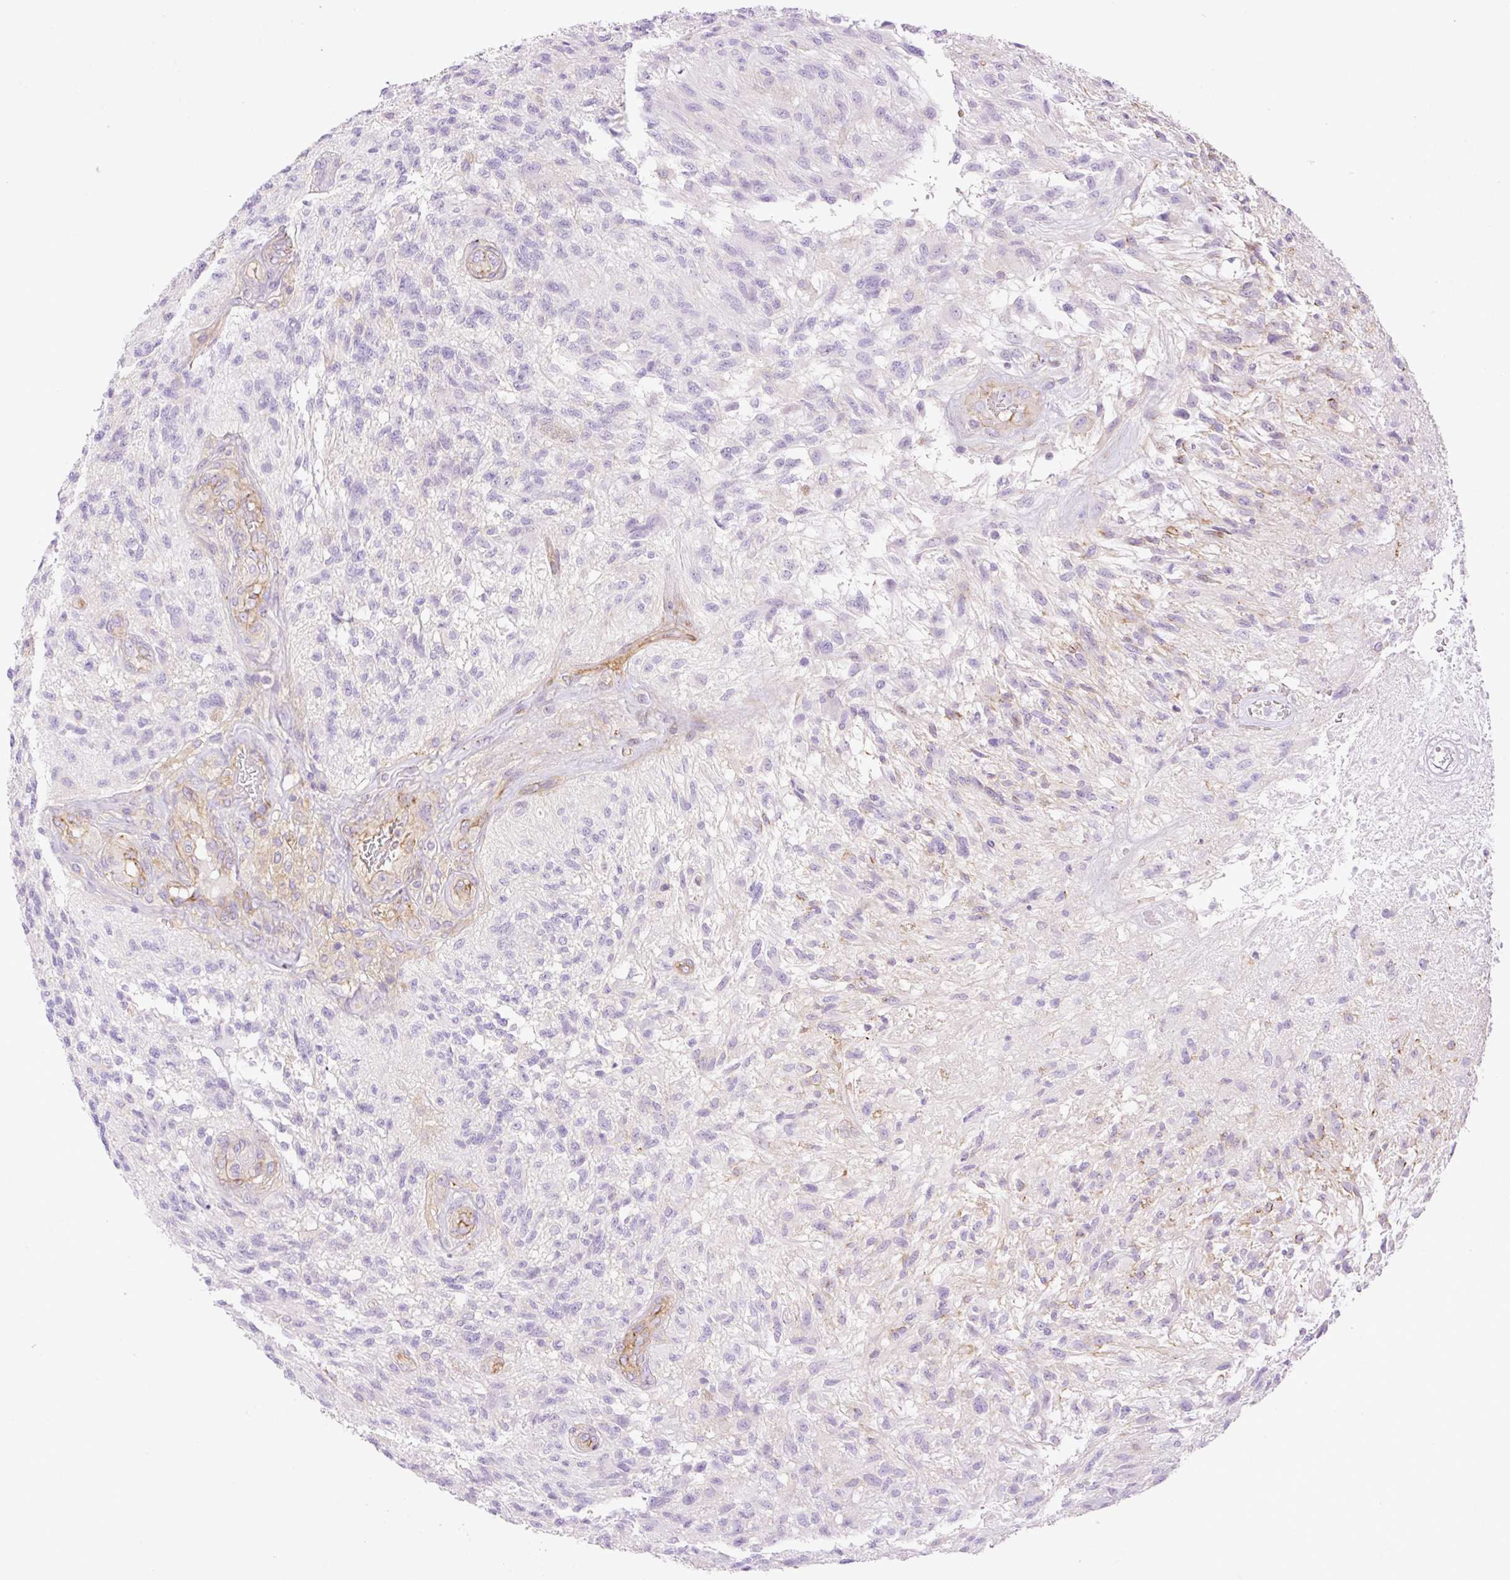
{"staining": {"intensity": "negative", "quantity": "none", "location": "none"}, "tissue": "glioma", "cell_type": "Tumor cells", "image_type": "cancer", "snomed": [{"axis": "morphology", "description": "Glioma, malignant, High grade"}, {"axis": "topography", "description": "Brain"}], "caption": "This is an IHC image of human malignant glioma (high-grade). There is no expression in tumor cells.", "gene": "EHD3", "patient": {"sex": "male", "age": 56}}